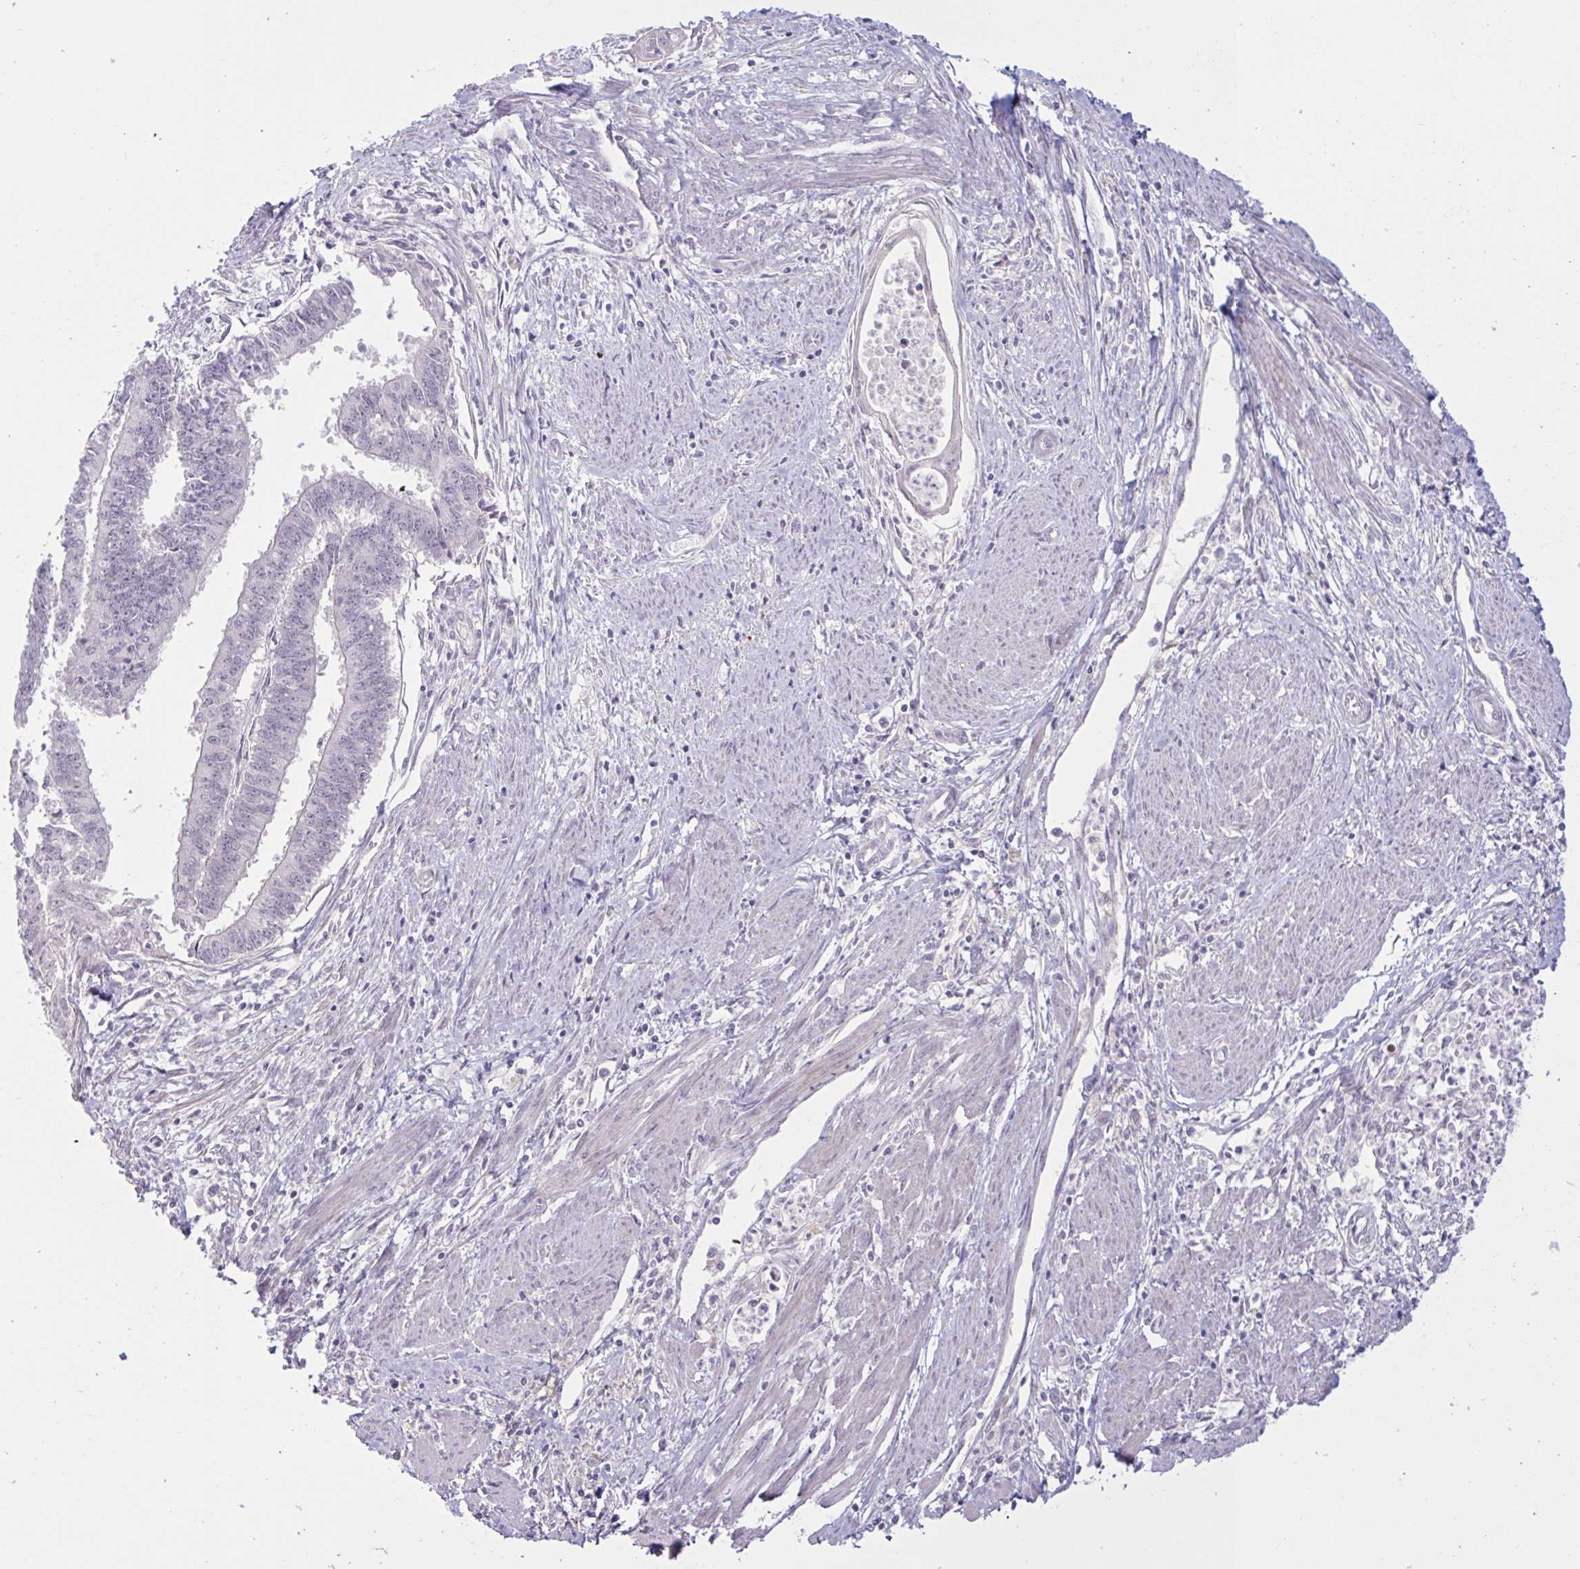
{"staining": {"intensity": "negative", "quantity": "none", "location": "none"}, "tissue": "endometrial cancer", "cell_type": "Tumor cells", "image_type": "cancer", "snomed": [{"axis": "morphology", "description": "Adenocarcinoma, NOS"}, {"axis": "topography", "description": "Endometrium"}], "caption": "IHC image of endometrial adenocarcinoma stained for a protein (brown), which demonstrates no staining in tumor cells. The staining was performed using DAB (3,3'-diaminobenzidine) to visualize the protein expression in brown, while the nuclei were stained in blue with hematoxylin (Magnification: 20x).", "gene": "RFPL4B", "patient": {"sex": "female", "age": 73}}